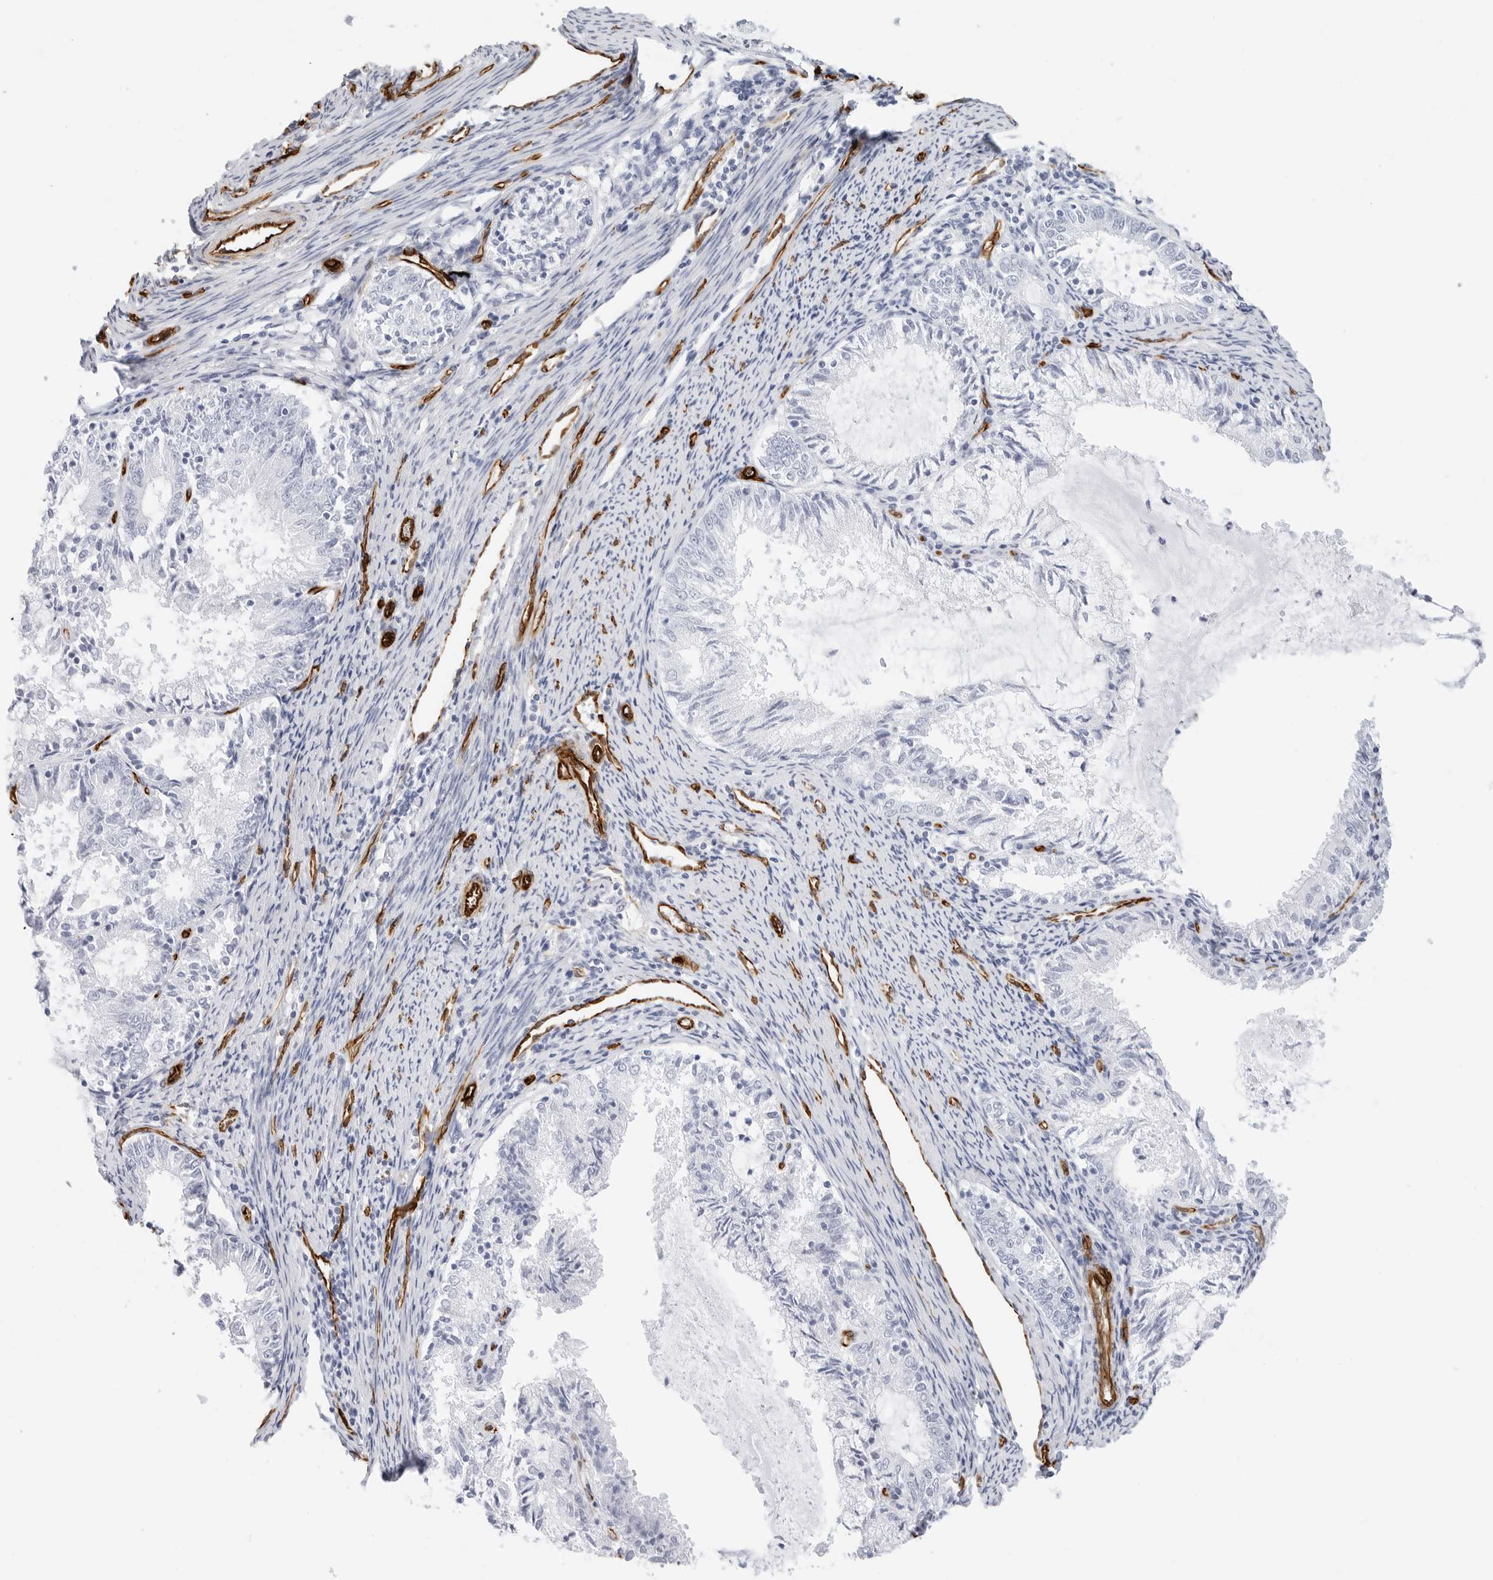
{"staining": {"intensity": "negative", "quantity": "none", "location": "none"}, "tissue": "endometrial cancer", "cell_type": "Tumor cells", "image_type": "cancer", "snomed": [{"axis": "morphology", "description": "Adenocarcinoma, NOS"}, {"axis": "topography", "description": "Endometrium"}], "caption": "Immunohistochemical staining of human endometrial adenocarcinoma exhibits no significant positivity in tumor cells. The staining was performed using DAB to visualize the protein expression in brown, while the nuclei were stained in blue with hematoxylin (Magnification: 20x).", "gene": "NES", "patient": {"sex": "female", "age": 57}}